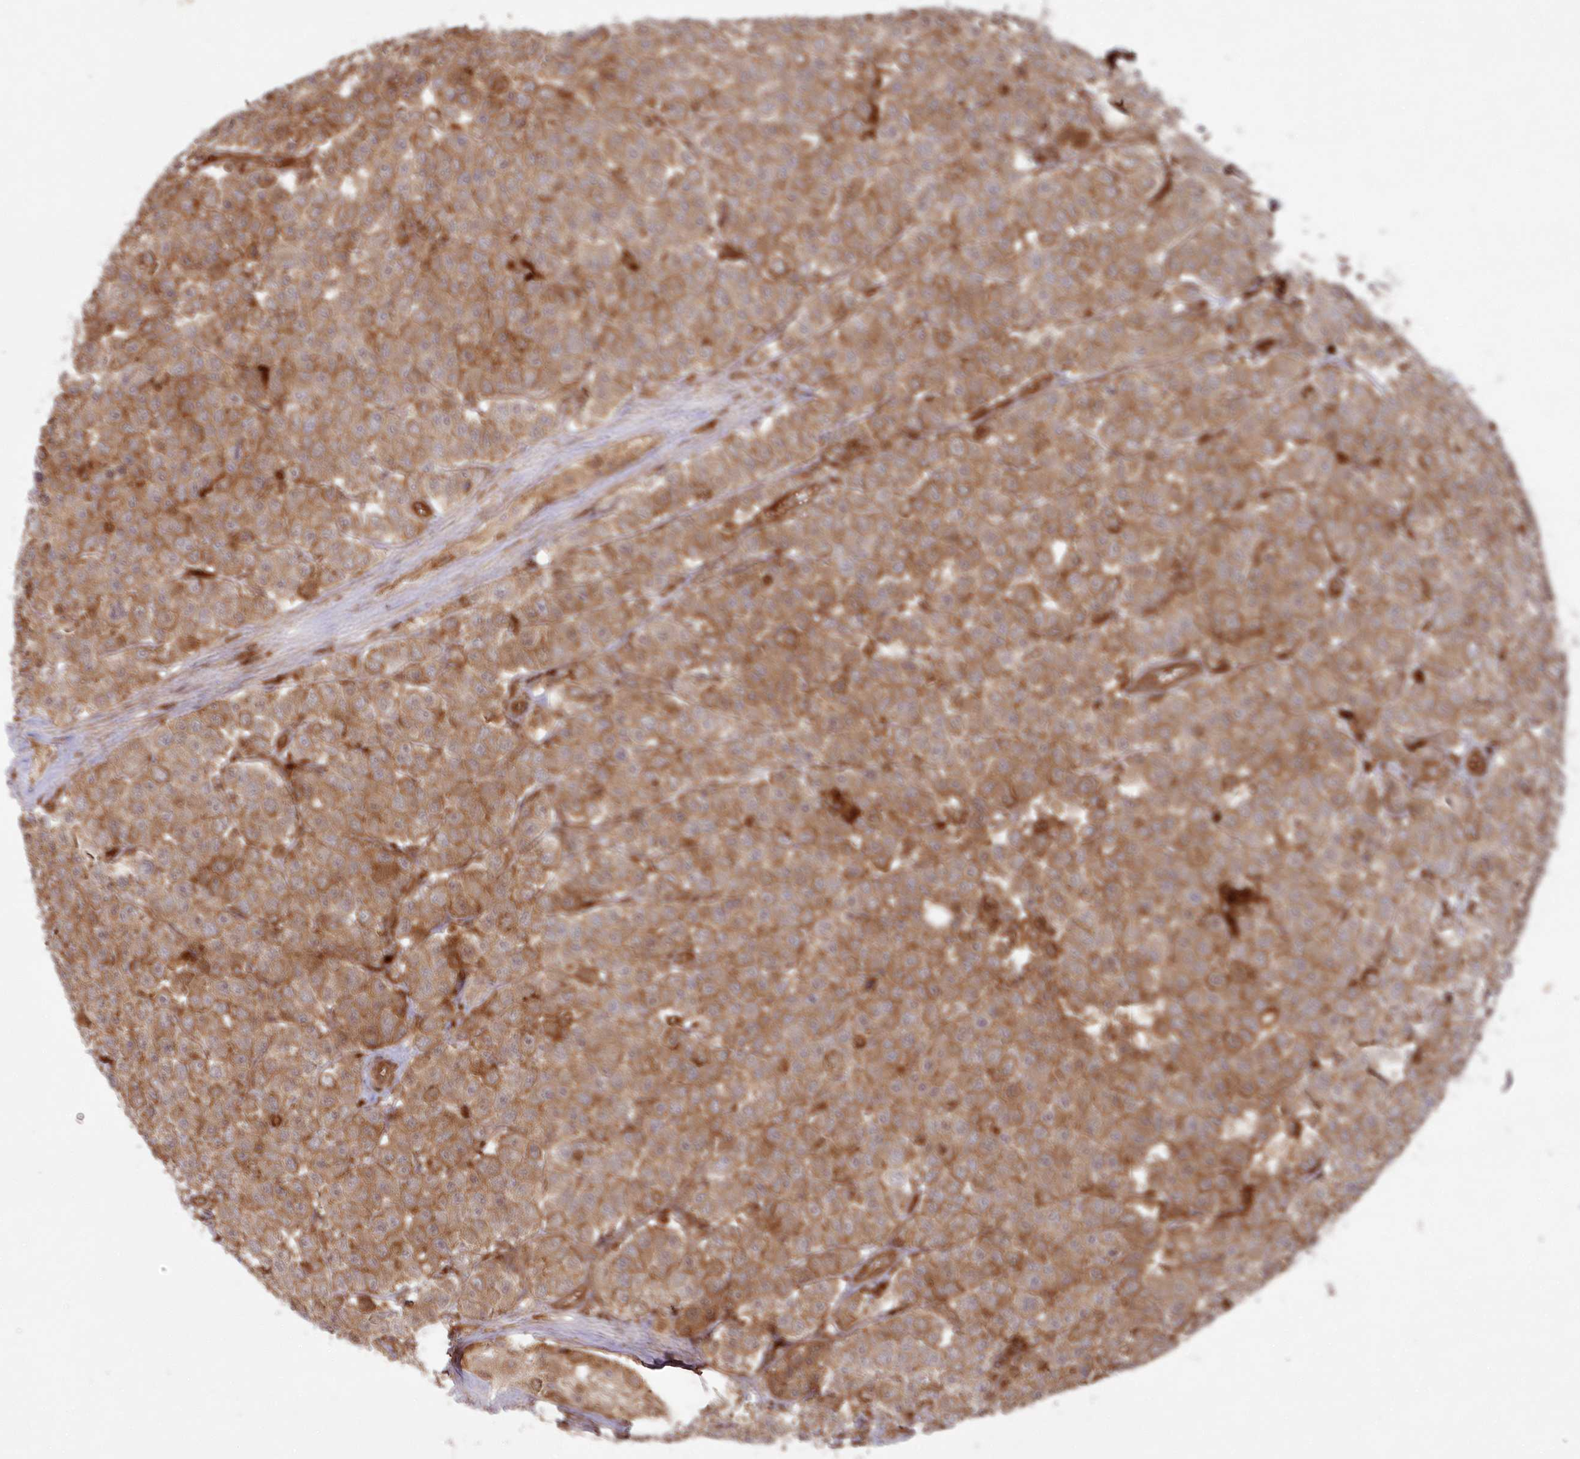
{"staining": {"intensity": "moderate", "quantity": ">75%", "location": "cytoplasmic/membranous"}, "tissue": "testis cancer", "cell_type": "Tumor cells", "image_type": "cancer", "snomed": [{"axis": "morphology", "description": "Seminoma, NOS"}, {"axis": "topography", "description": "Testis"}], "caption": "Human testis cancer stained with a protein marker displays moderate staining in tumor cells.", "gene": "RGCC", "patient": {"sex": "male", "age": 28}}